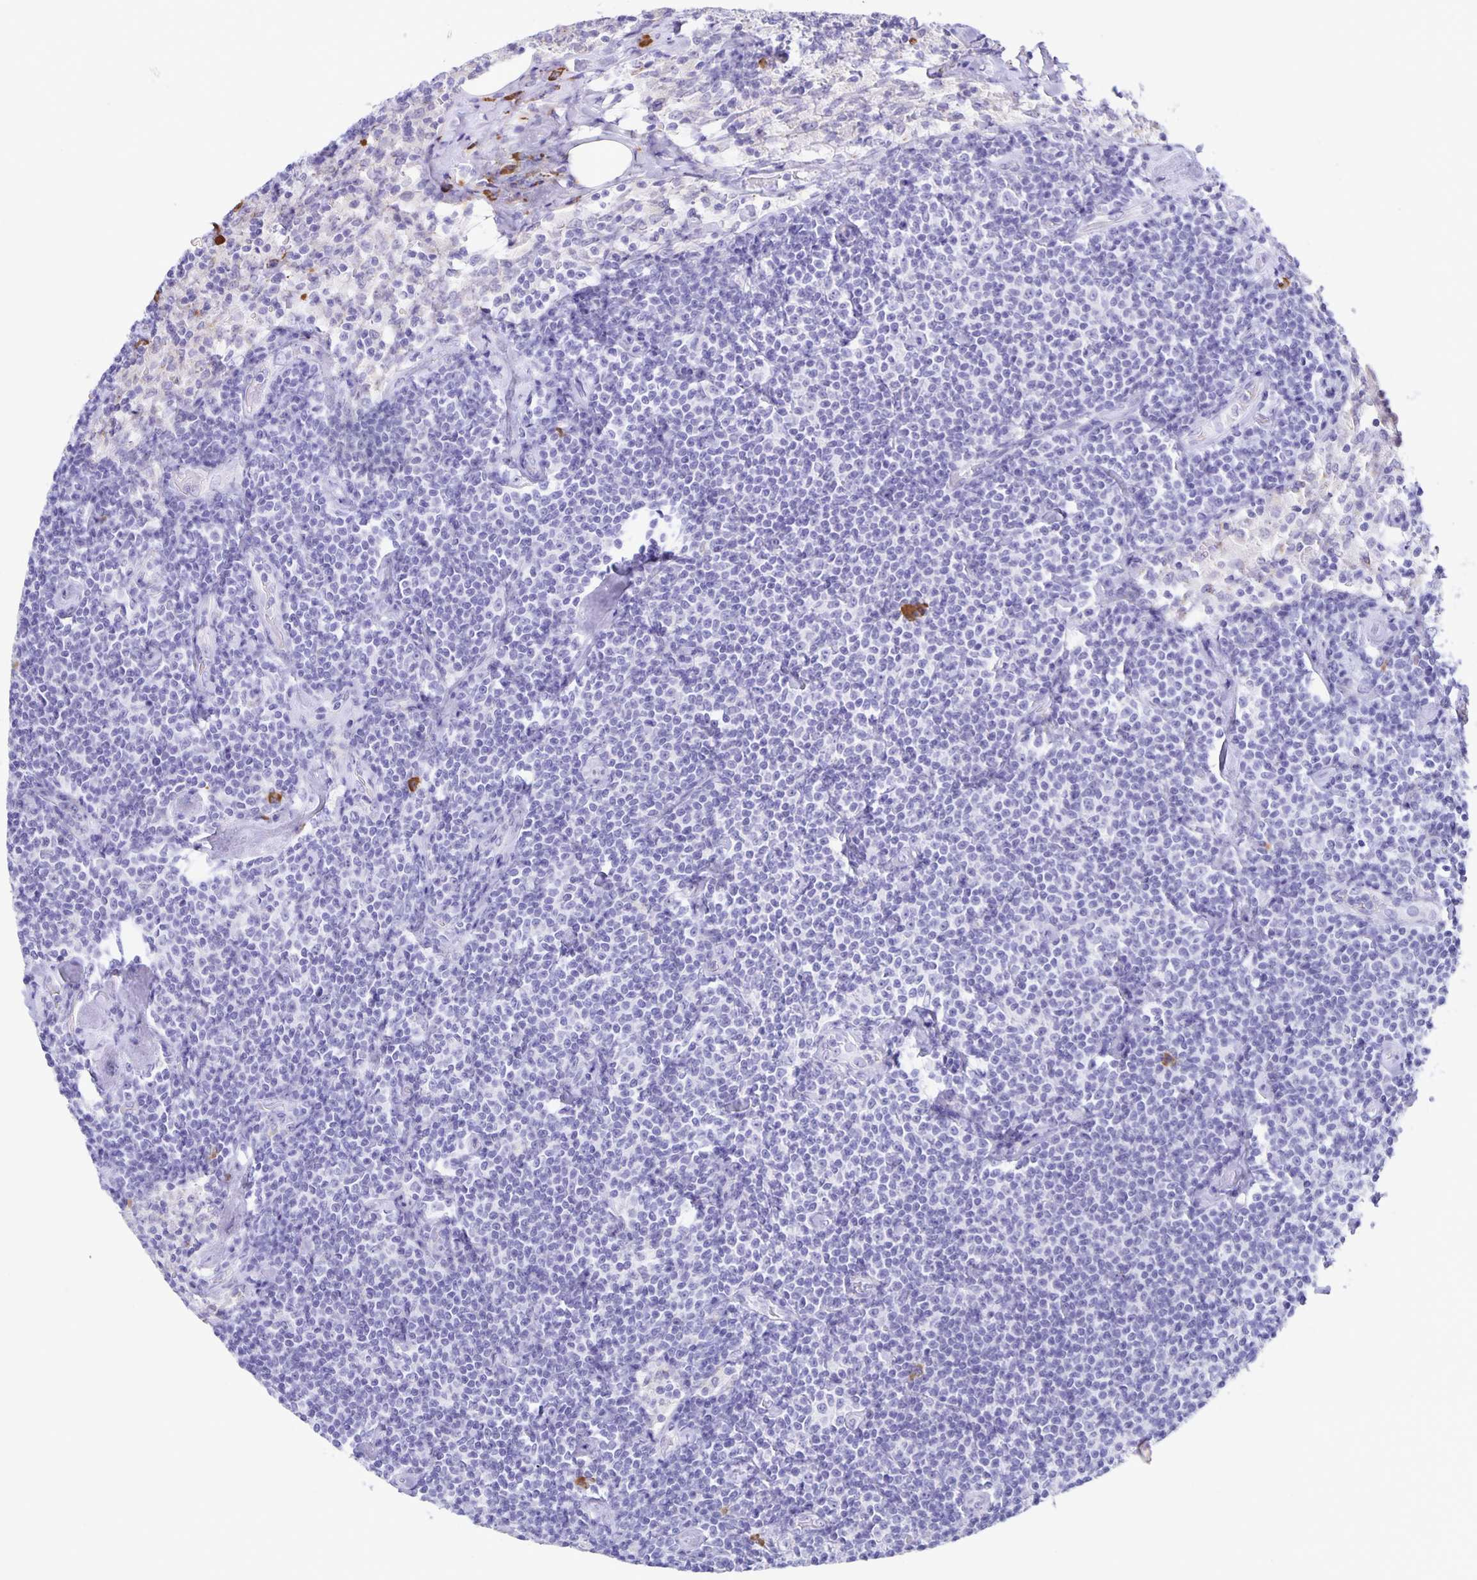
{"staining": {"intensity": "negative", "quantity": "none", "location": "none"}, "tissue": "lymphoma", "cell_type": "Tumor cells", "image_type": "cancer", "snomed": [{"axis": "morphology", "description": "Malignant lymphoma, non-Hodgkin's type, Low grade"}, {"axis": "topography", "description": "Lymph node"}], "caption": "Image shows no protein staining in tumor cells of low-grade malignant lymphoma, non-Hodgkin's type tissue.", "gene": "ERMN", "patient": {"sex": "male", "age": 81}}